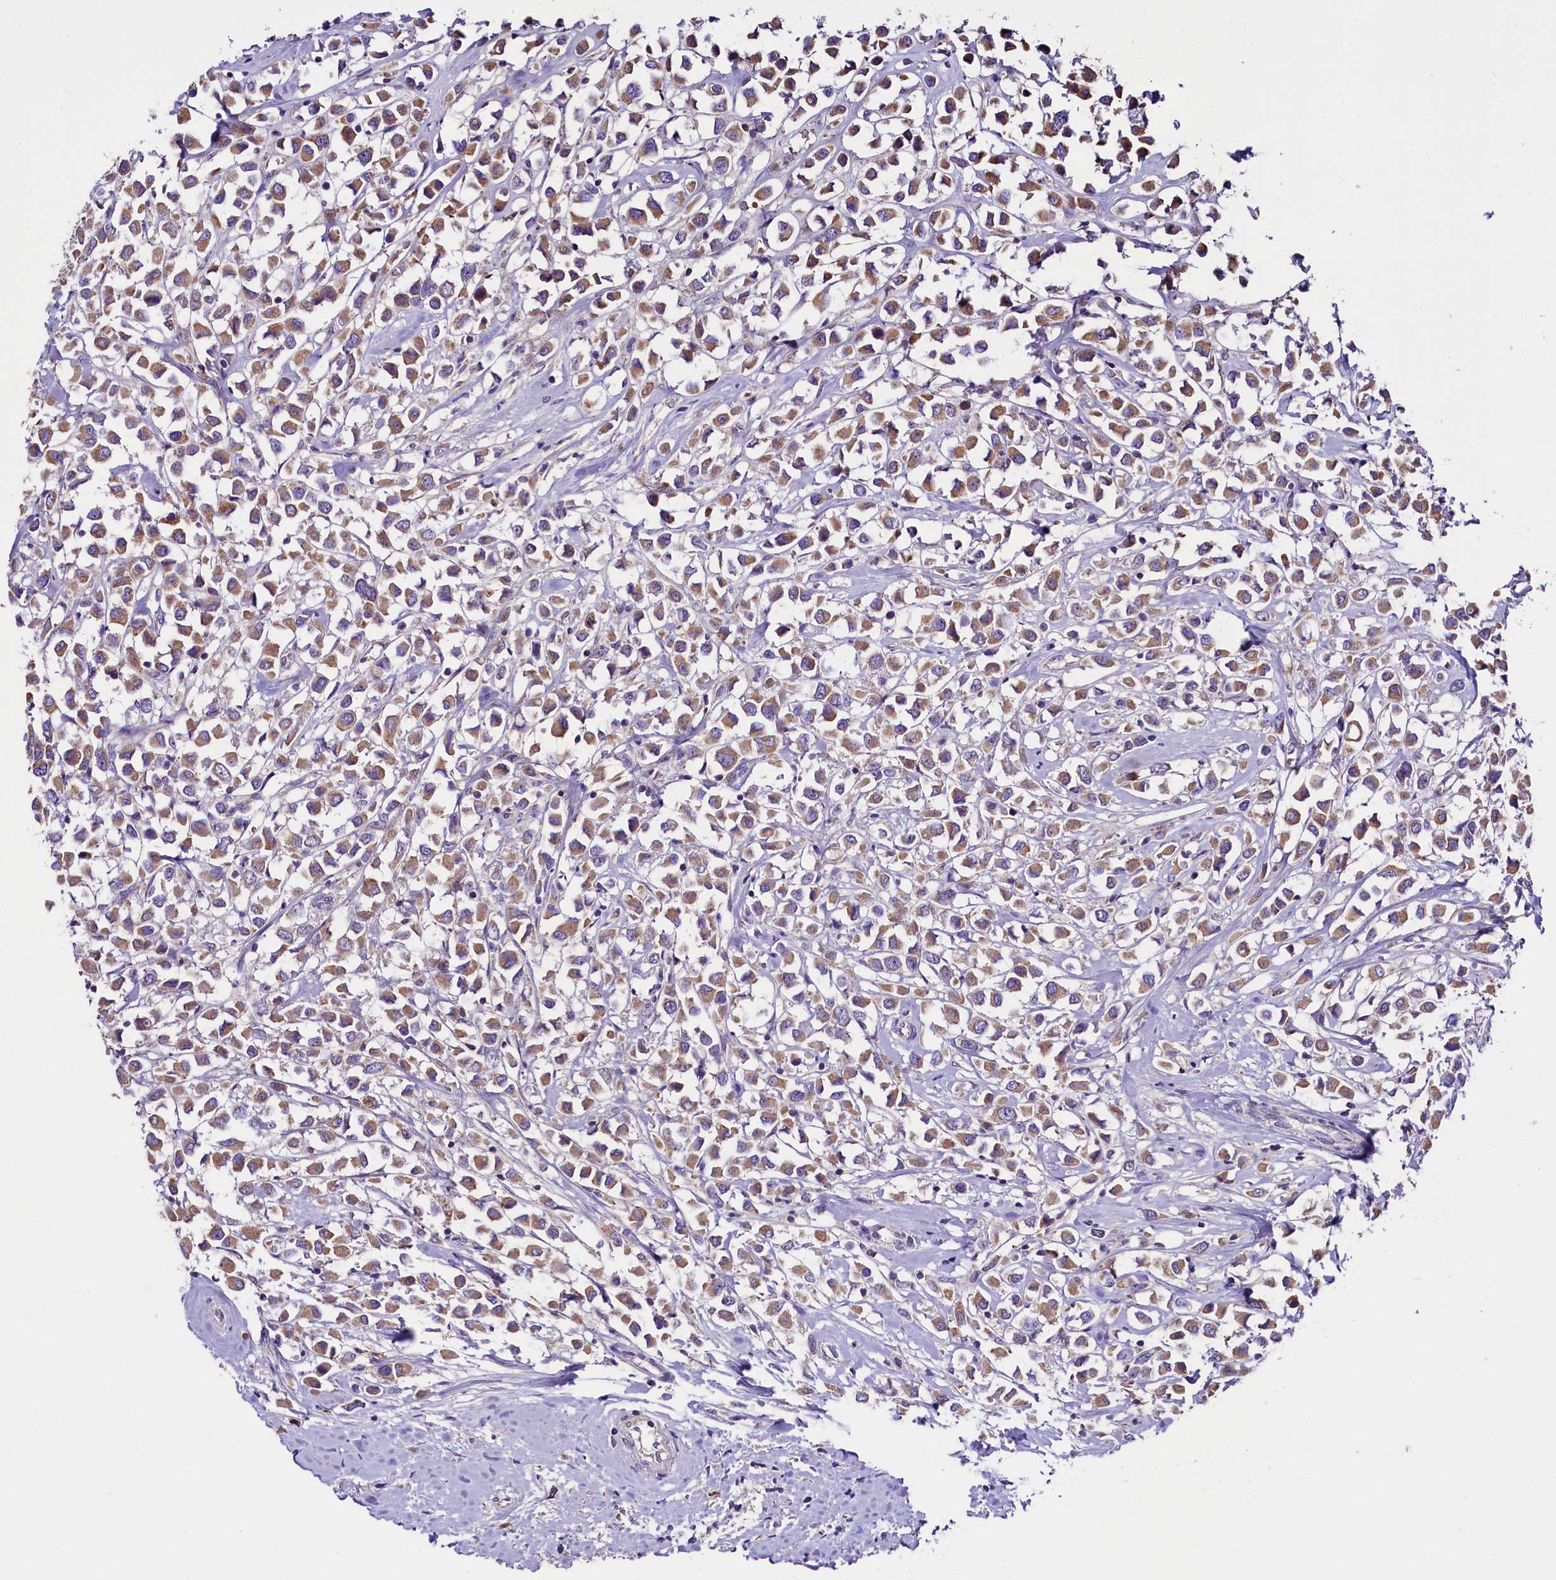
{"staining": {"intensity": "moderate", "quantity": ">75%", "location": "cytoplasmic/membranous"}, "tissue": "breast cancer", "cell_type": "Tumor cells", "image_type": "cancer", "snomed": [{"axis": "morphology", "description": "Duct carcinoma"}, {"axis": "topography", "description": "Breast"}], "caption": "This image demonstrates immunohistochemistry staining of human infiltrating ductal carcinoma (breast), with medium moderate cytoplasmic/membranous staining in about >75% of tumor cells.", "gene": "SIX5", "patient": {"sex": "female", "age": 61}}